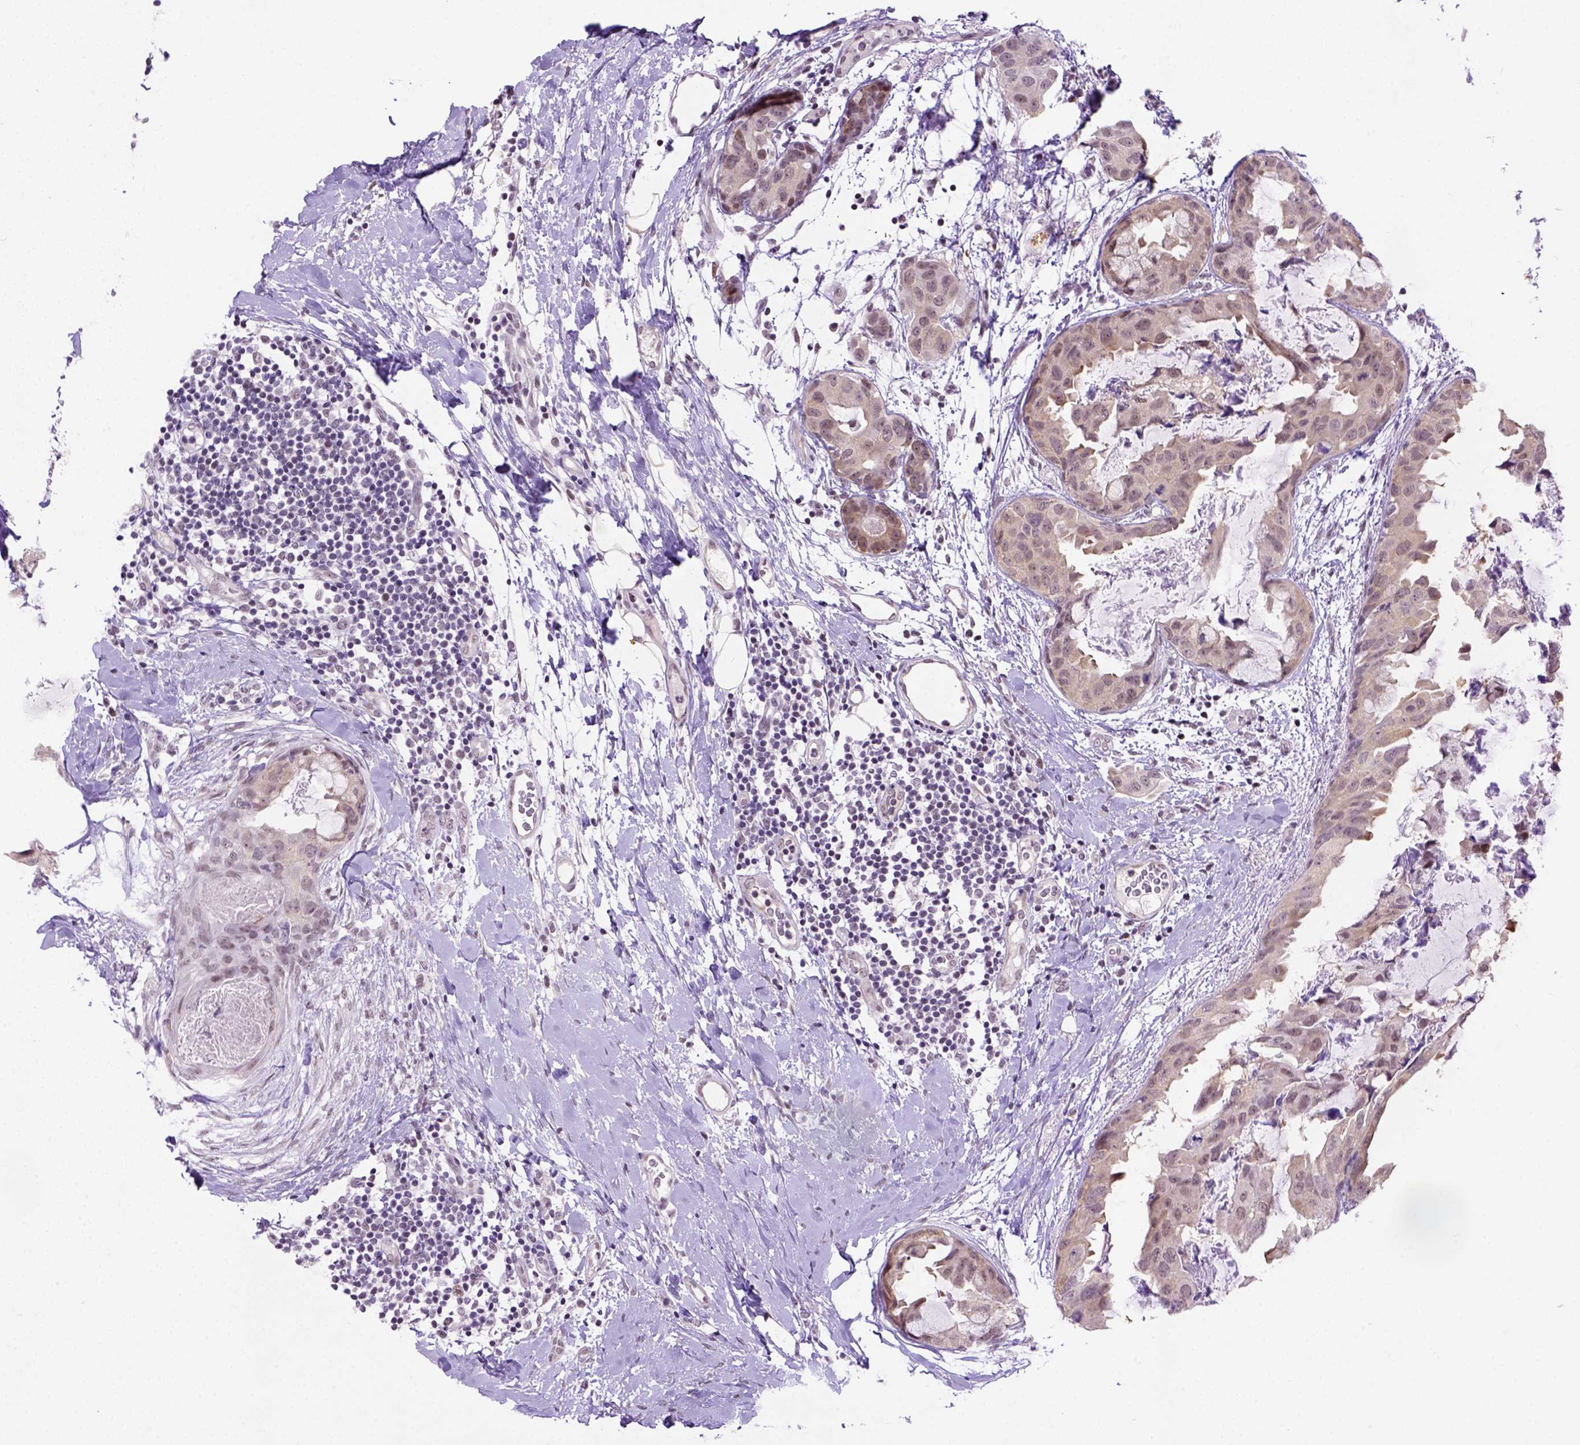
{"staining": {"intensity": "weak", "quantity": ">75%", "location": "cytoplasmic/membranous"}, "tissue": "breast cancer", "cell_type": "Tumor cells", "image_type": "cancer", "snomed": [{"axis": "morphology", "description": "Normal tissue, NOS"}, {"axis": "morphology", "description": "Duct carcinoma"}, {"axis": "topography", "description": "Breast"}], "caption": "Brown immunohistochemical staining in human invasive ductal carcinoma (breast) reveals weak cytoplasmic/membranous expression in about >75% of tumor cells.", "gene": "TBPL1", "patient": {"sex": "female", "age": 40}}